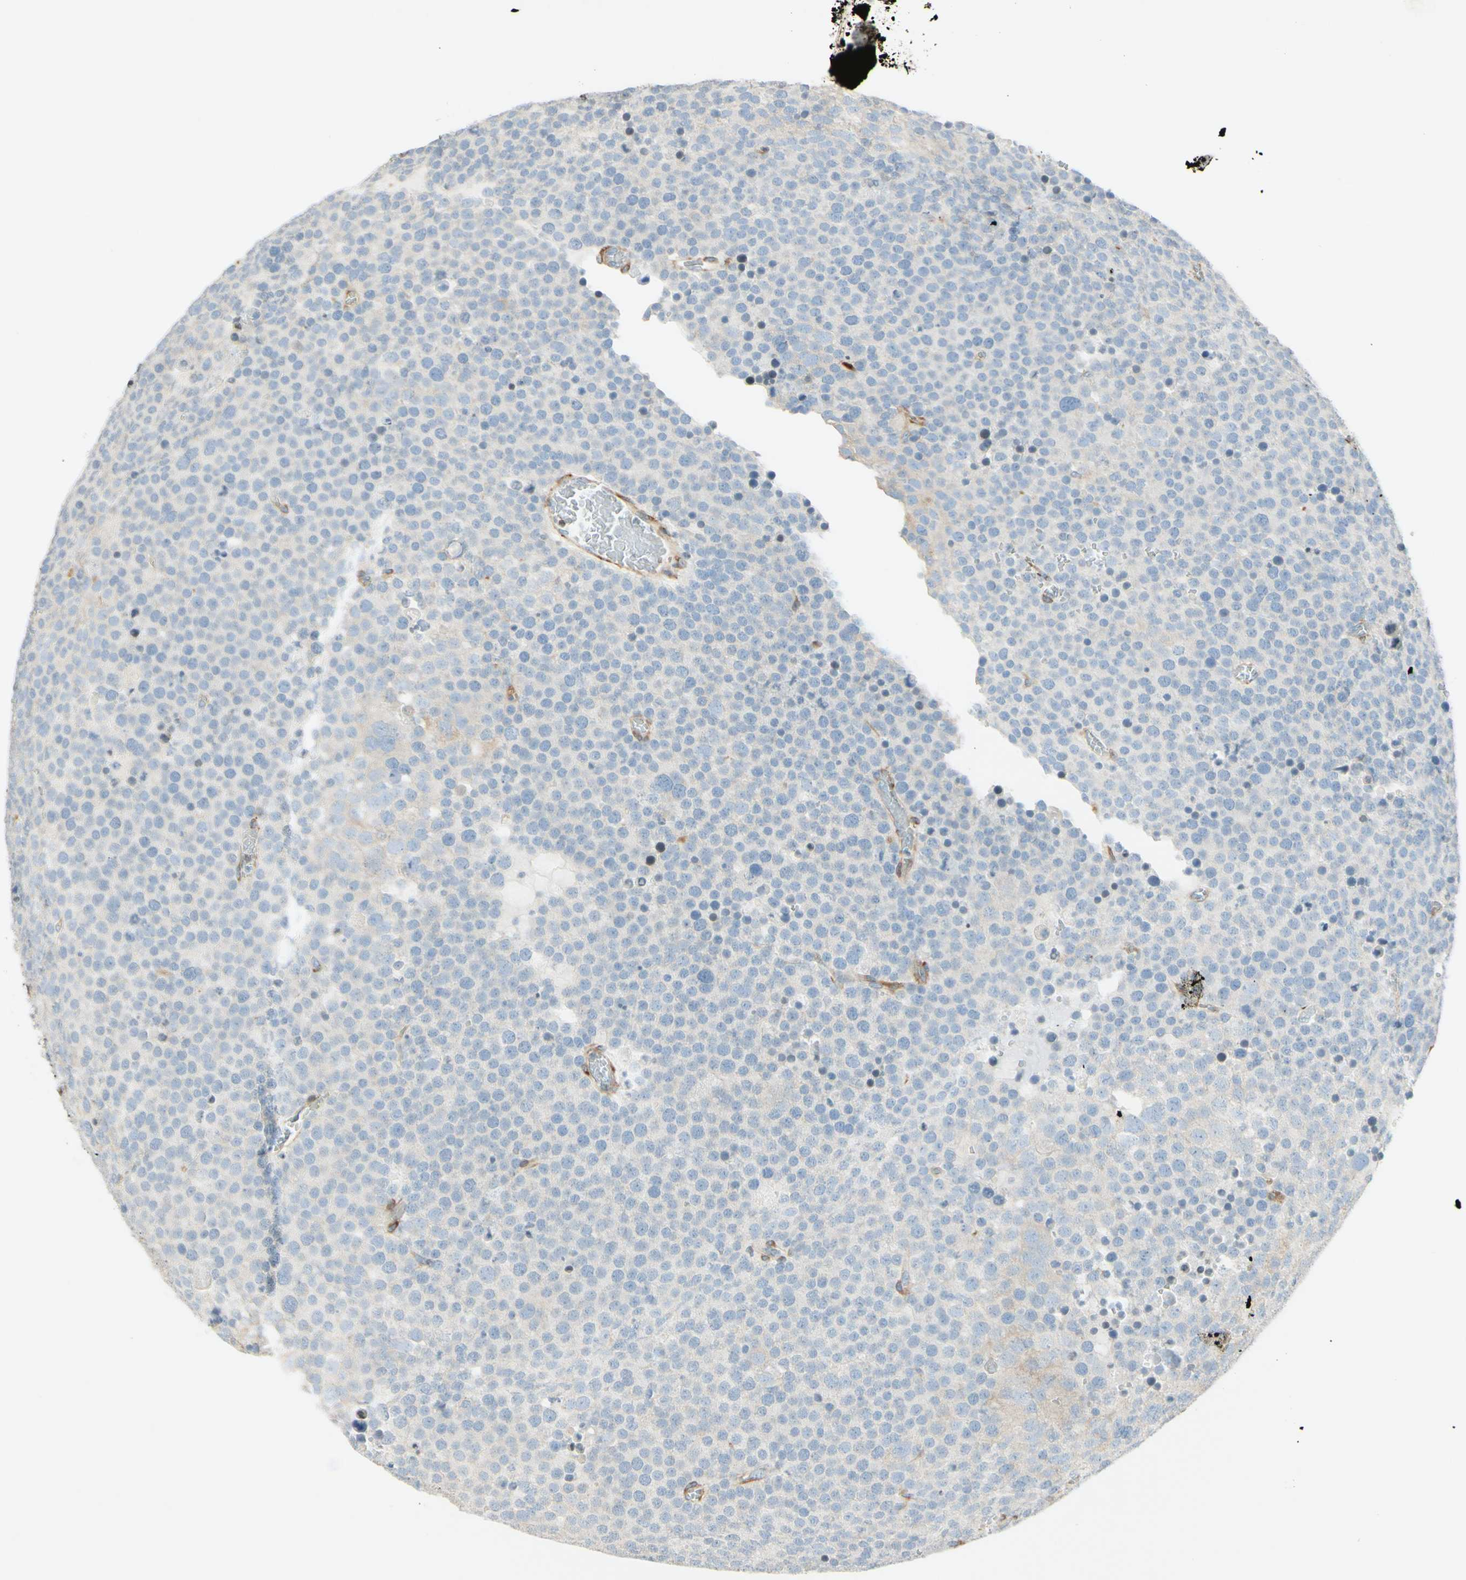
{"staining": {"intensity": "negative", "quantity": "none", "location": "none"}, "tissue": "testis cancer", "cell_type": "Tumor cells", "image_type": "cancer", "snomed": [{"axis": "morphology", "description": "Seminoma, NOS"}, {"axis": "topography", "description": "Testis"}], "caption": "An image of testis cancer (seminoma) stained for a protein exhibits no brown staining in tumor cells.", "gene": "MAP1B", "patient": {"sex": "male", "age": 71}}